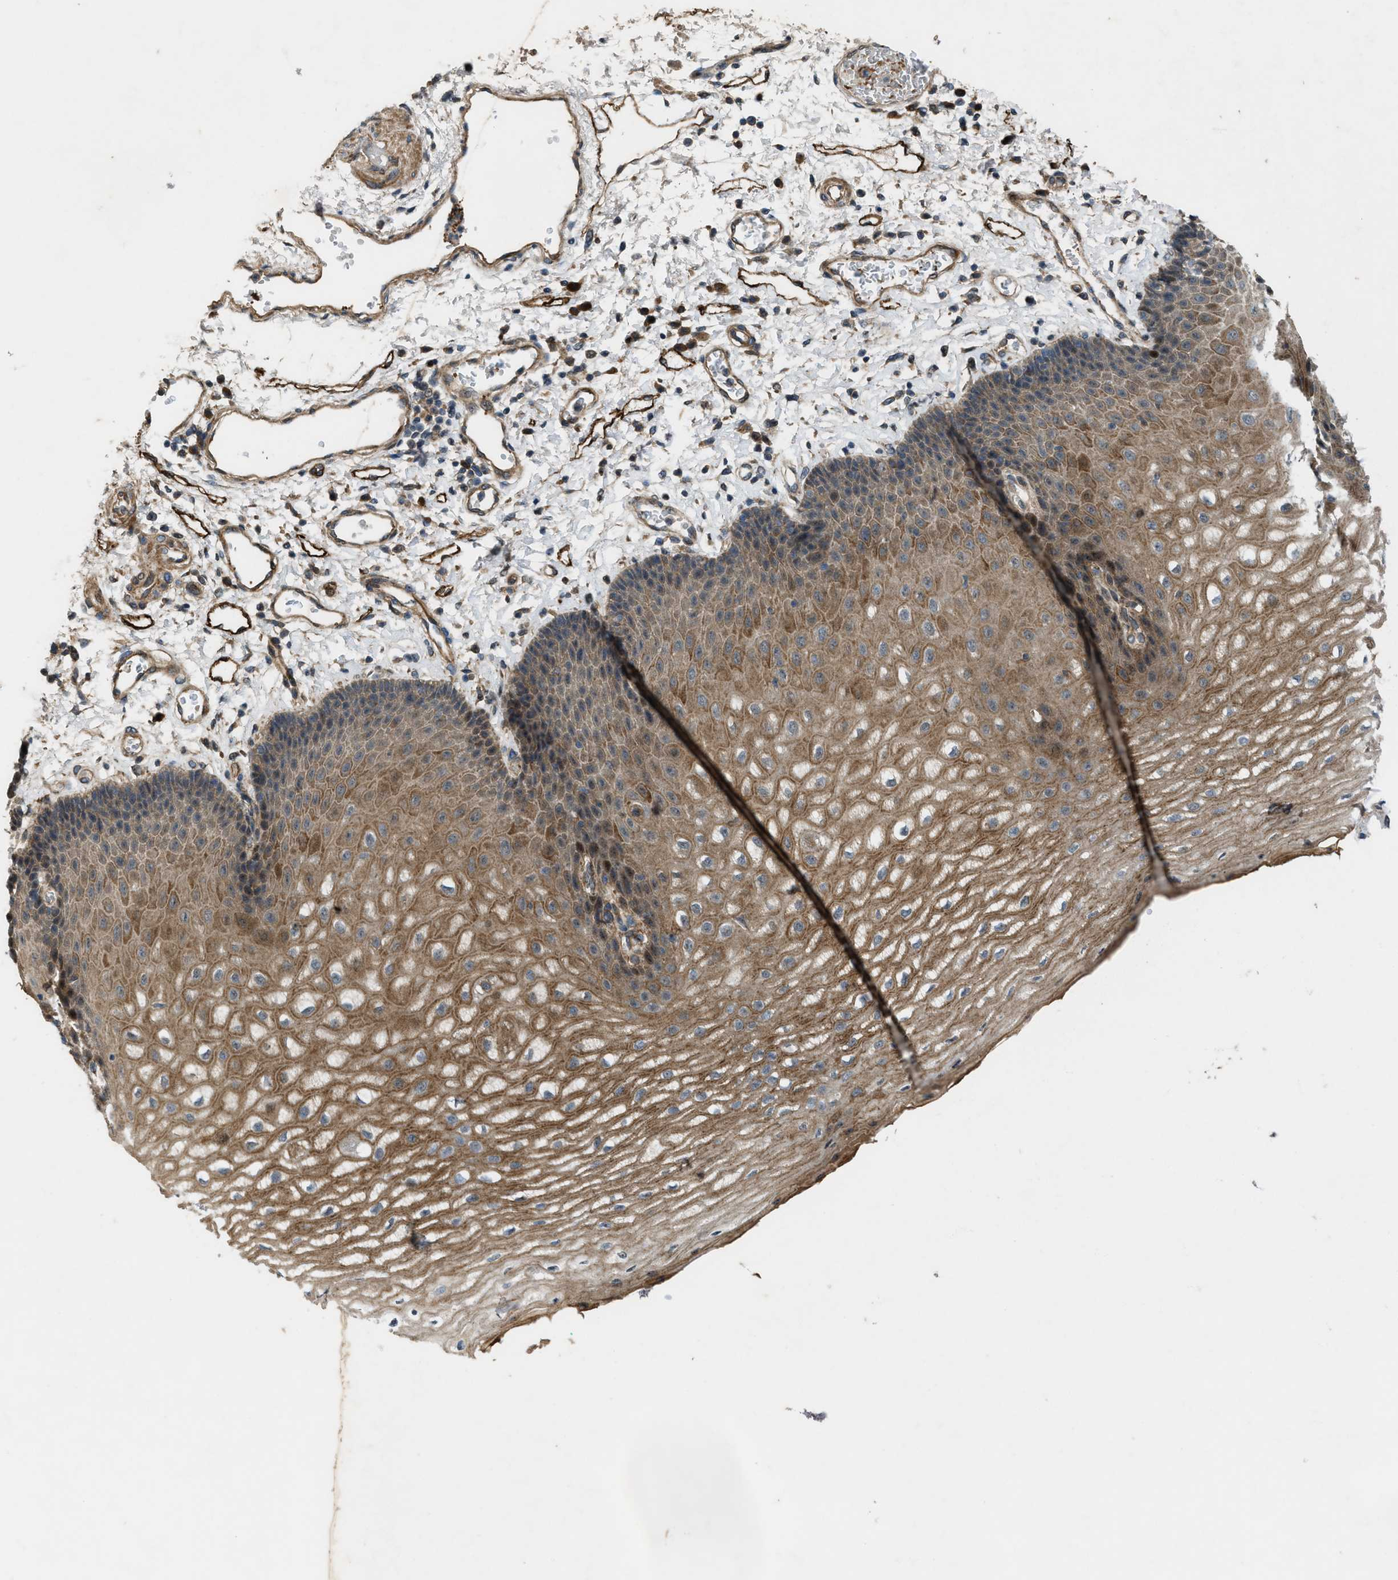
{"staining": {"intensity": "moderate", "quantity": ">75%", "location": "cytoplasmic/membranous"}, "tissue": "esophagus", "cell_type": "Squamous epithelial cells", "image_type": "normal", "snomed": [{"axis": "morphology", "description": "Normal tissue, NOS"}, {"axis": "topography", "description": "Esophagus"}], "caption": "Moderate cytoplasmic/membranous expression for a protein is seen in about >75% of squamous epithelial cells of normal esophagus using immunohistochemistry (IHC).", "gene": "LRRC72", "patient": {"sex": "male", "age": 54}}